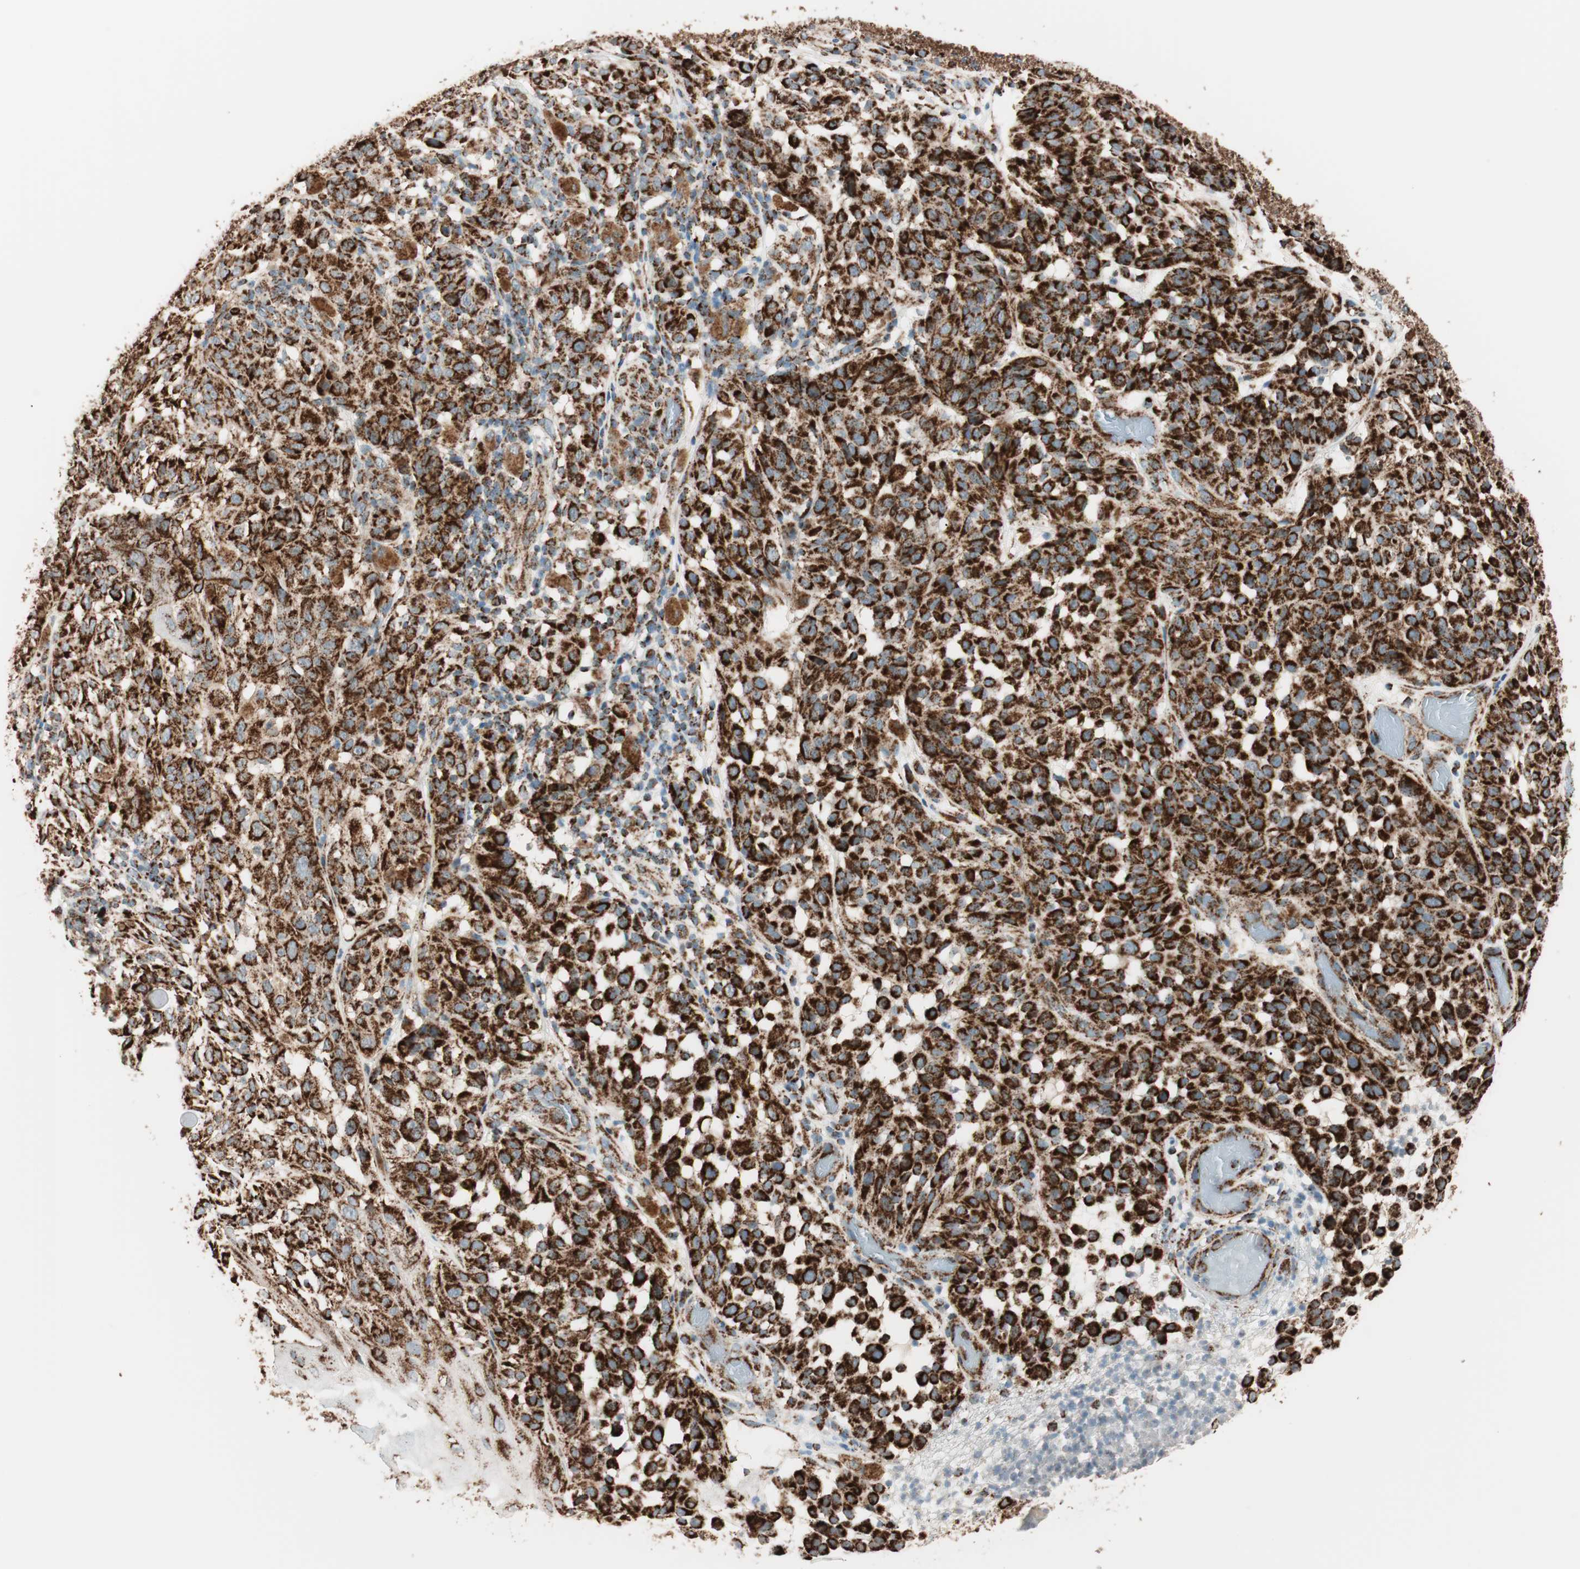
{"staining": {"intensity": "strong", "quantity": ">75%", "location": "cytoplasmic/membranous"}, "tissue": "melanoma", "cell_type": "Tumor cells", "image_type": "cancer", "snomed": [{"axis": "morphology", "description": "Malignant melanoma, NOS"}, {"axis": "topography", "description": "Skin"}], "caption": "Strong cytoplasmic/membranous positivity for a protein is present in approximately >75% of tumor cells of melanoma using IHC.", "gene": "TOMM22", "patient": {"sex": "female", "age": 46}}